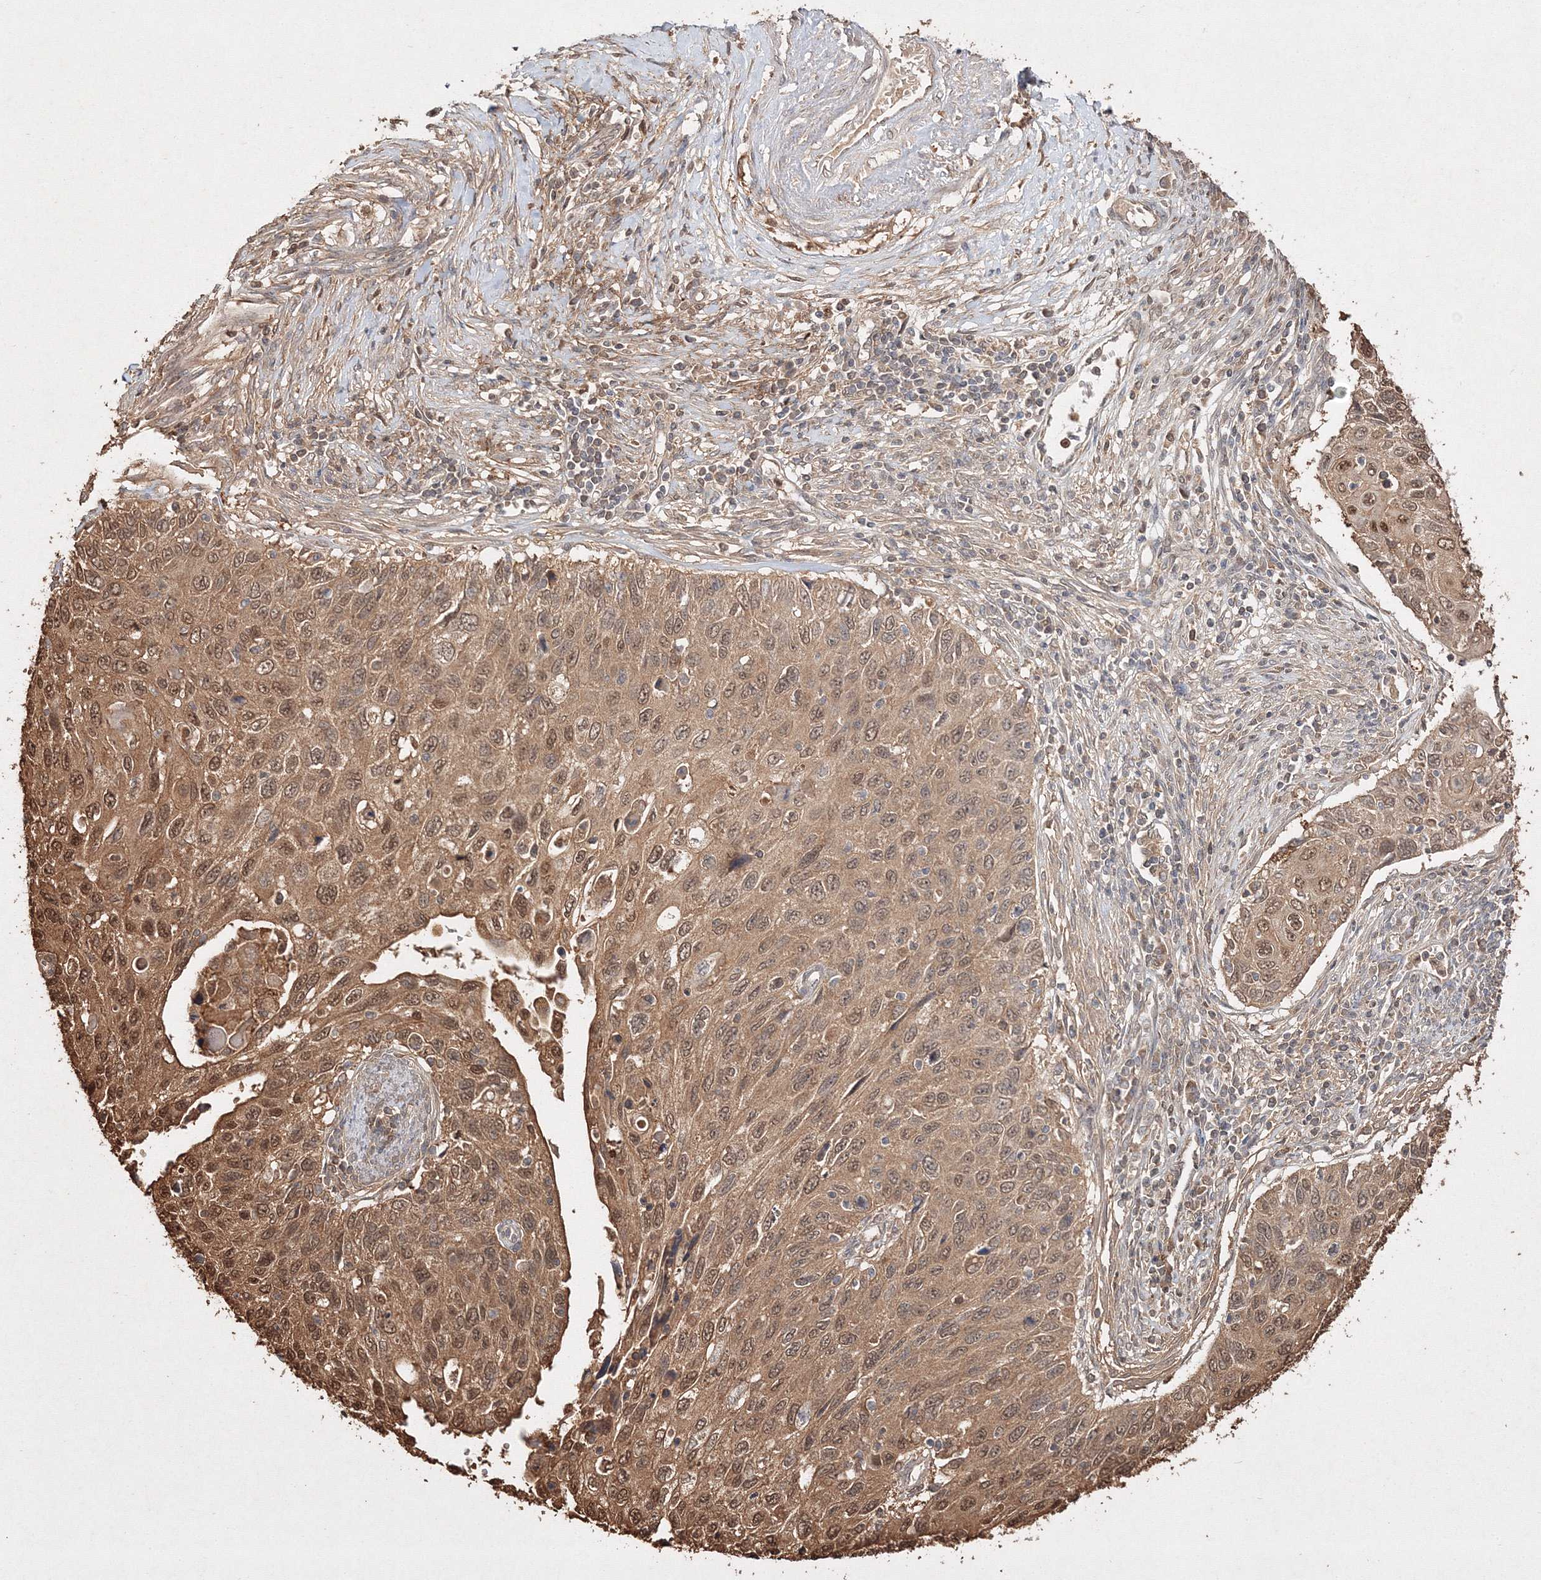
{"staining": {"intensity": "moderate", "quantity": ">75%", "location": "cytoplasmic/membranous,nuclear"}, "tissue": "cervical cancer", "cell_type": "Tumor cells", "image_type": "cancer", "snomed": [{"axis": "morphology", "description": "Squamous cell carcinoma, NOS"}, {"axis": "topography", "description": "Cervix"}], "caption": "Protein expression analysis of cervical cancer (squamous cell carcinoma) reveals moderate cytoplasmic/membranous and nuclear positivity in approximately >75% of tumor cells. Using DAB (brown) and hematoxylin (blue) stains, captured at high magnification using brightfield microscopy.", "gene": "S100A11", "patient": {"sex": "female", "age": 70}}